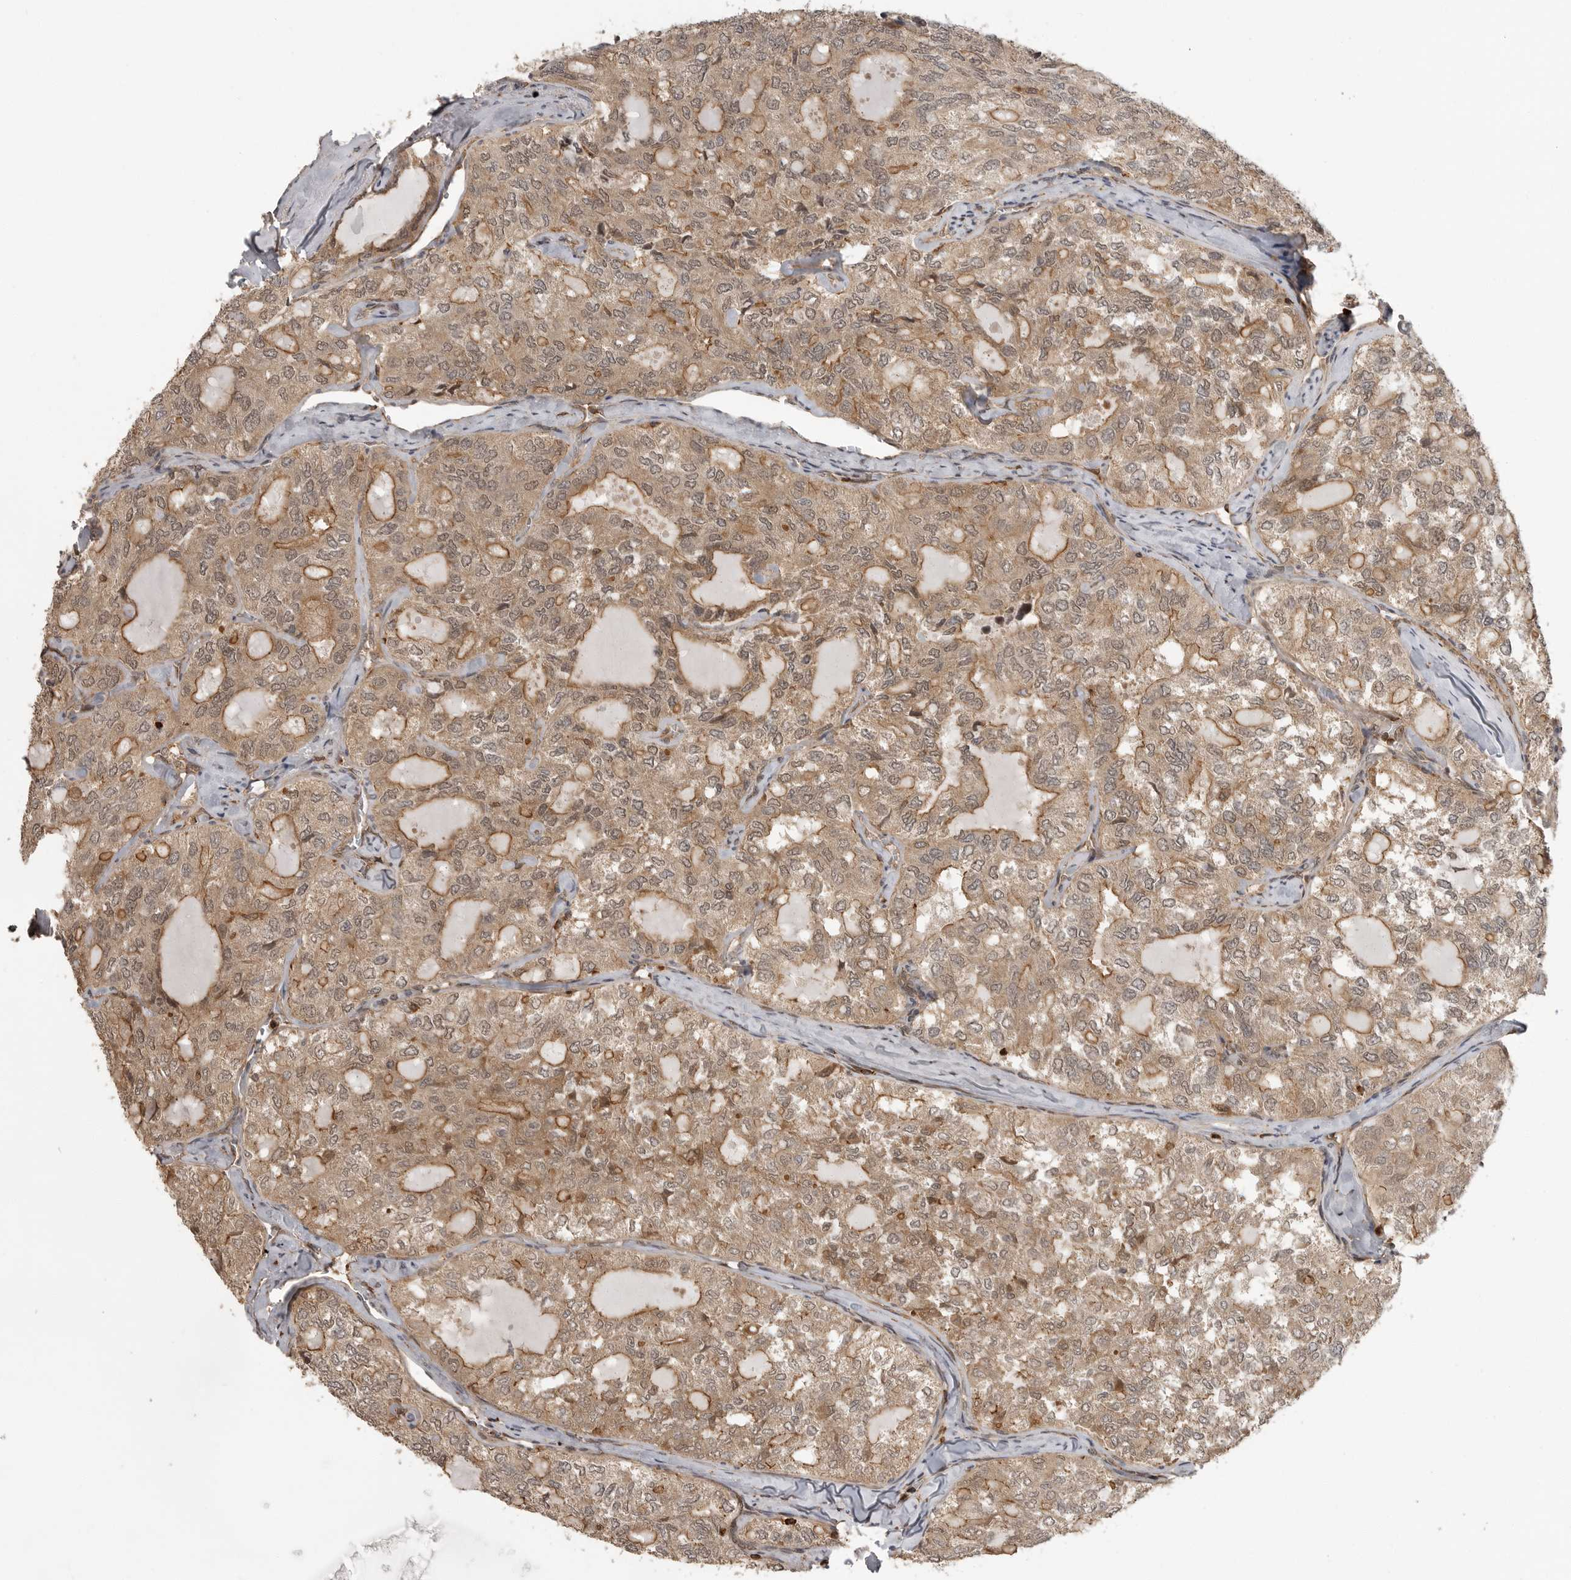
{"staining": {"intensity": "moderate", "quantity": ">75%", "location": "cytoplasmic/membranous,nuclear"}, "tissue": "thyroid cancer", "cell_type": "Tumor cells", "image_type": "cancer", "snomed": [{"axis": "morphology", "description": "Follicular adenoma carcinoma, NOS"}, {"axis": "topography", "description": "Thyroid gland"}], "caption": "IHC staining of thyroid cancer, which shows medium levels of moderate cytoplasmic/membranous and nuclear staining in approximately >75% of tumor cells indicating moderate cytoplasmic/membranous and nuclear protein staining. The staining was performed using DAB (brown) for protein detection and nuclei were counterstained in hematoxylin (blue).", "gene": "ERN1", "patient": {"sex": "male", "age": 75}}